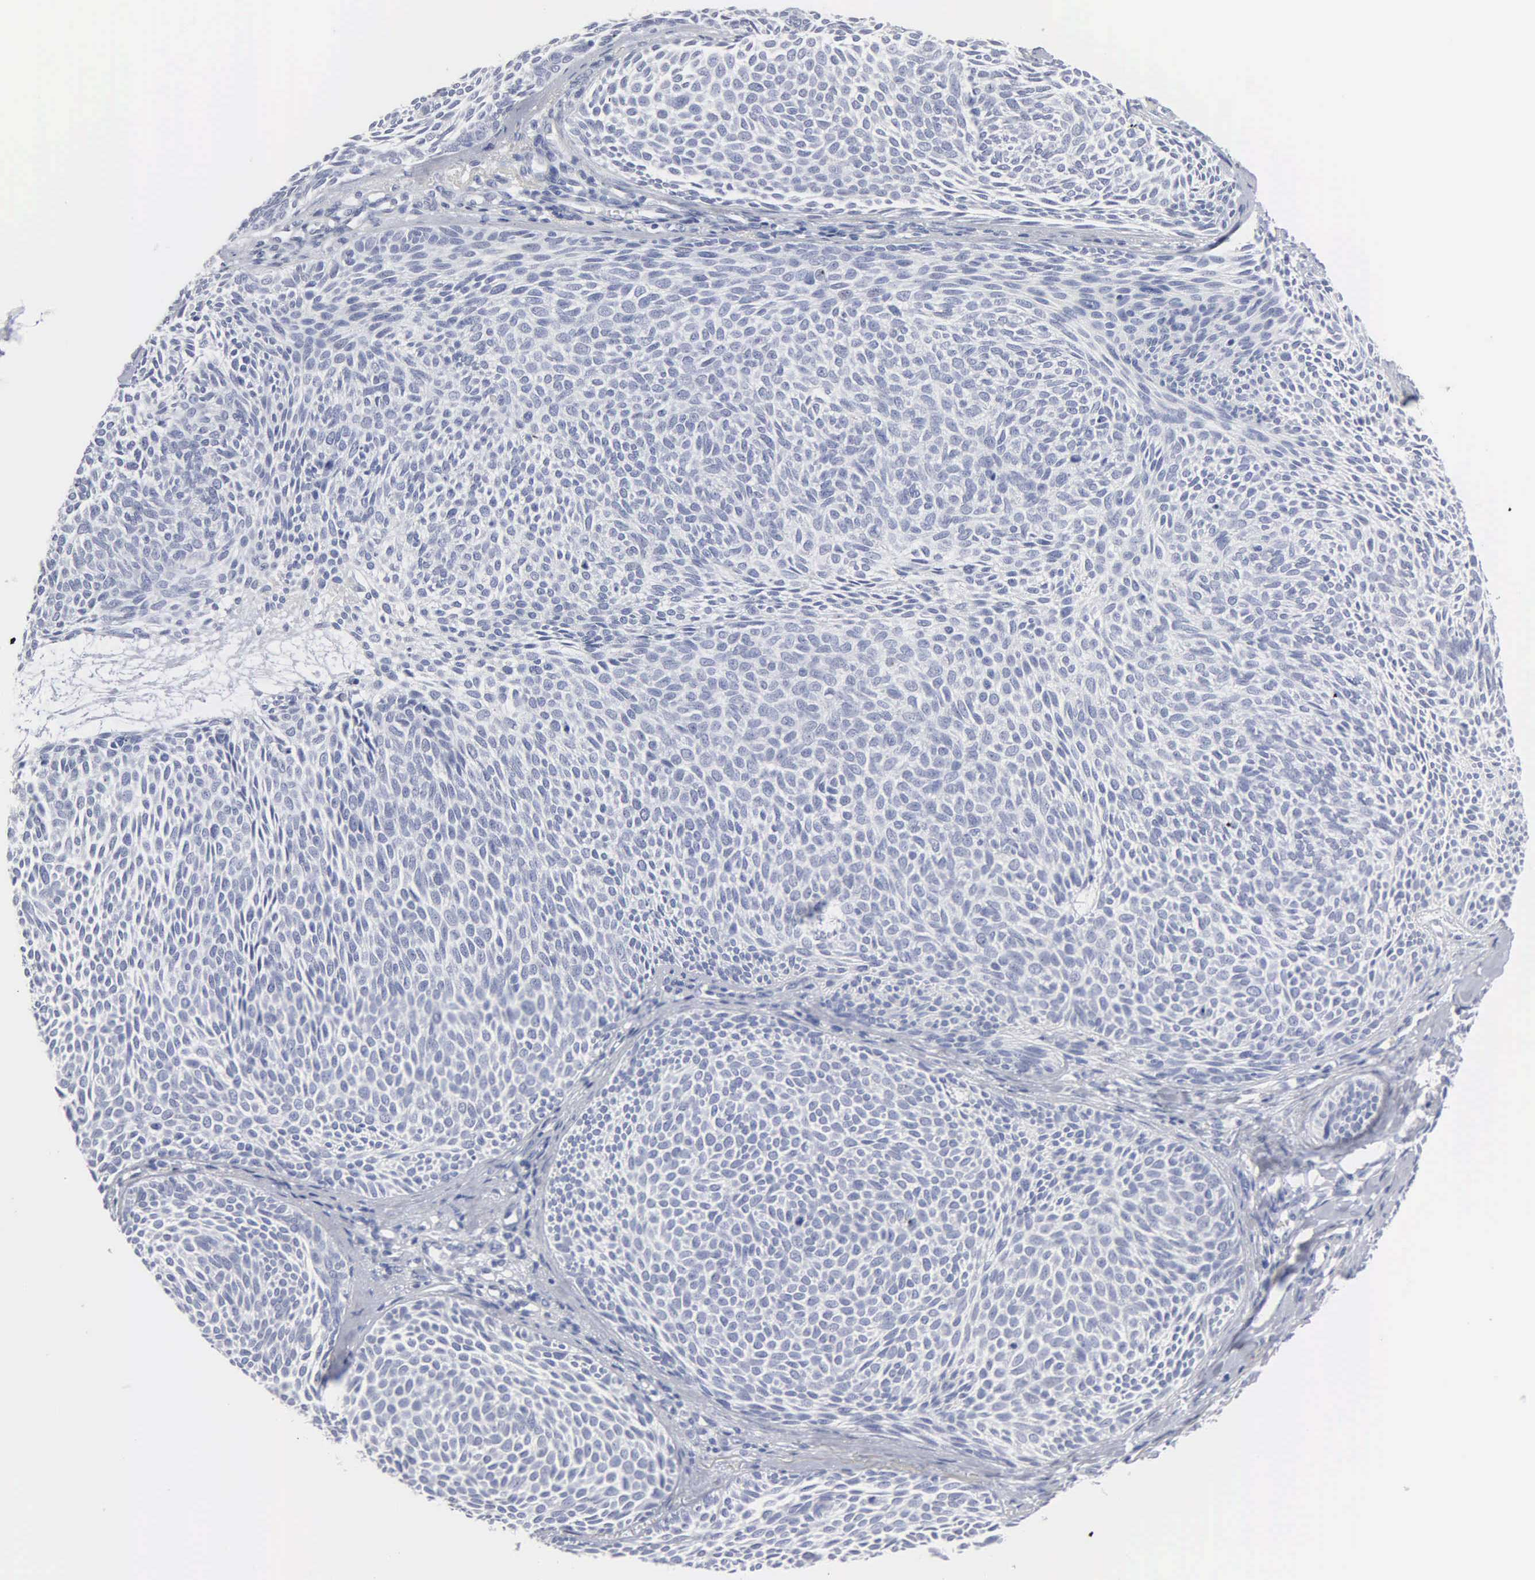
{"staining": {"intensity": "negative", "quantity": "none", "location": "none"}, "tissue": "skin cancer", "cell_type": "Tumor cells", "image_type": "cancer", "snomed": [{"axis": "morphology", "description": "Basal cell carcinoma"}, {"axis": "topography", "description": "Skin"}], "caption": "A photomicrograph of human skin cancer (basal cell carcinoma) is negative for staining in tumor cells. (Brightfield microscopy of DAB (3,3'-diaminobenzidine) immunohistochemistry (IHC) at high magnification).", "gene": "ASPHD2", "patient": {"sex": "male", "age": 84}}